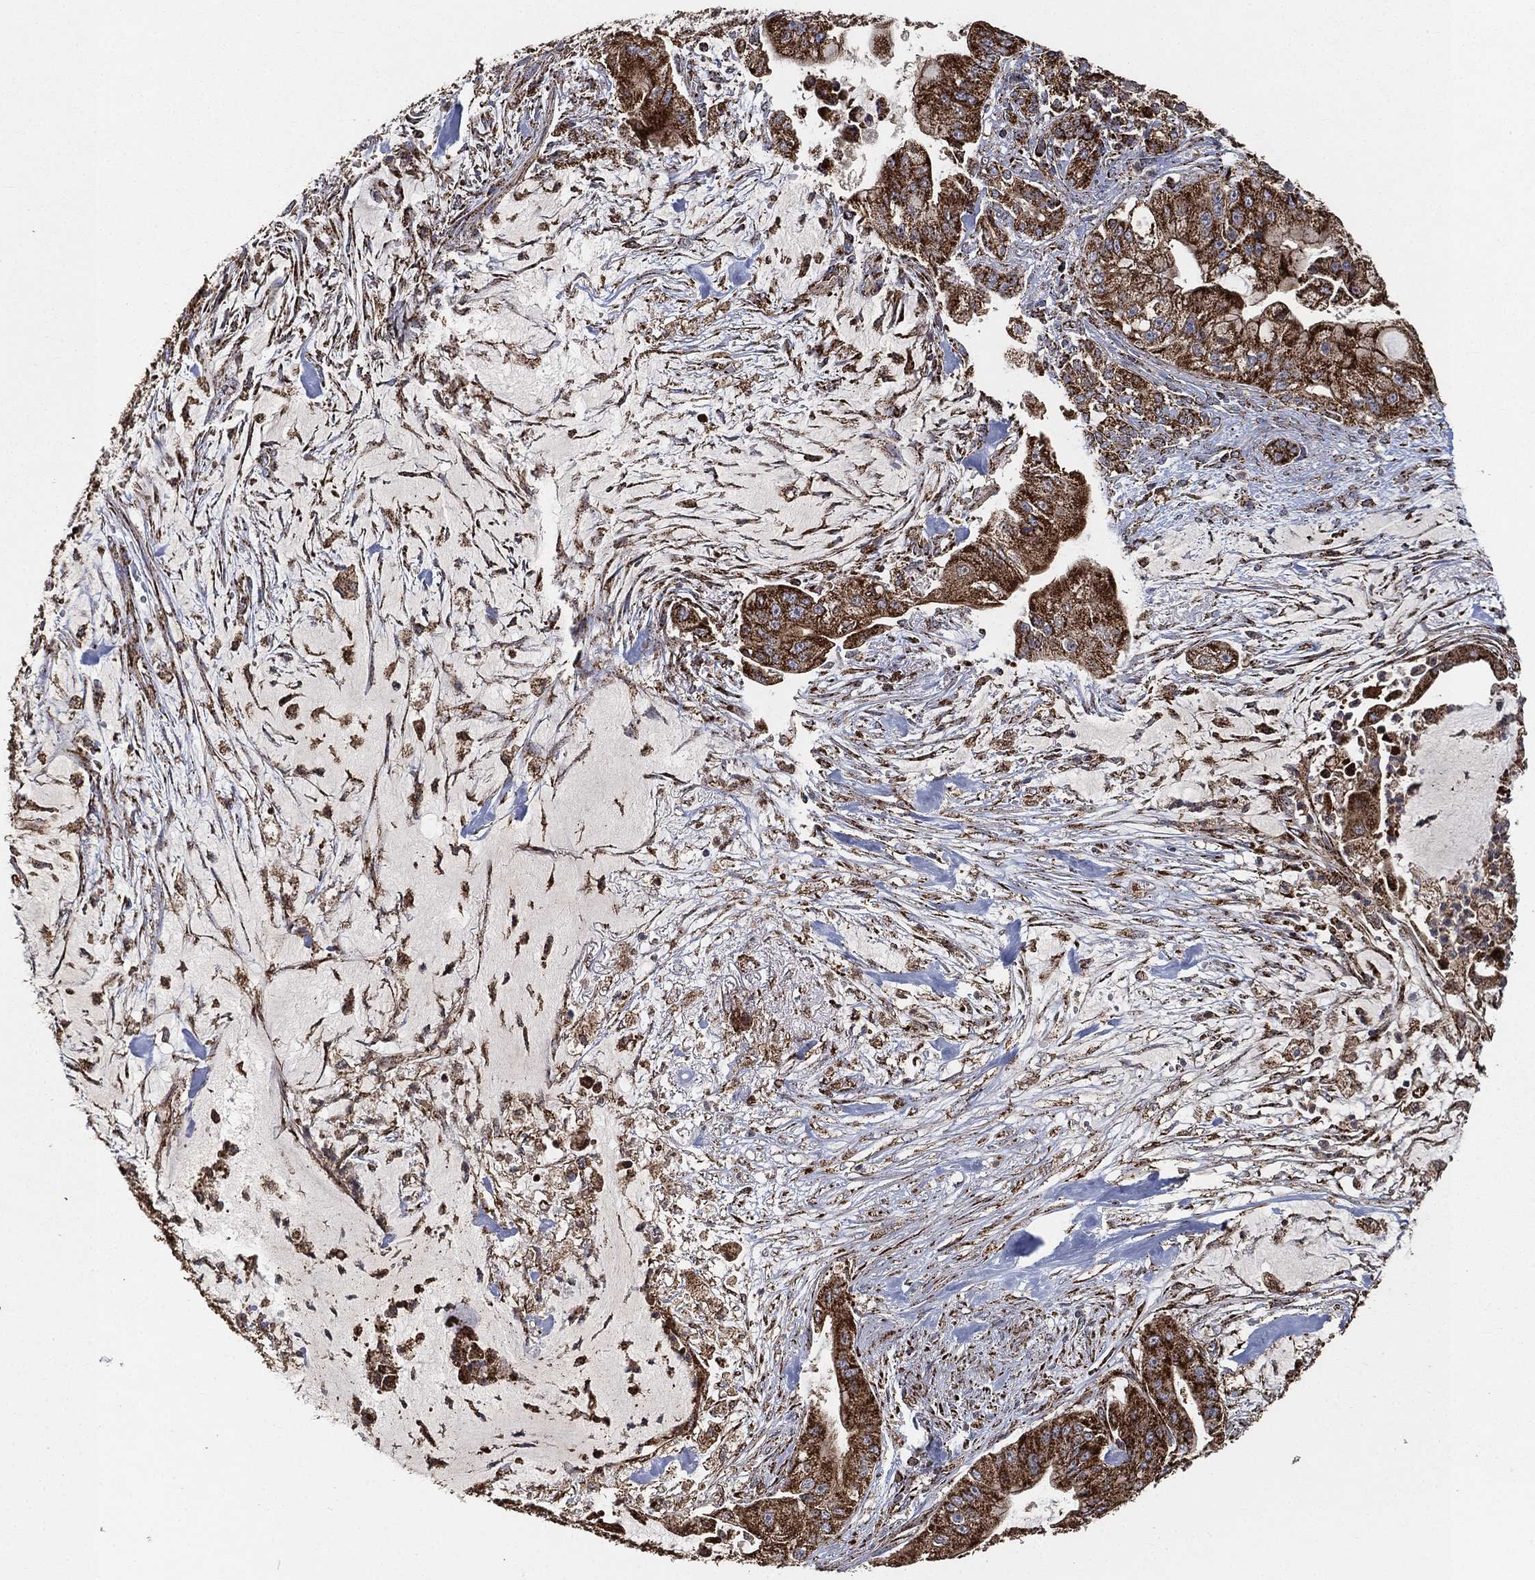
{"staining": {"intensity": "strong", "quantity": ">75%", "location": "cytoplasmic/membranous"}, "tissue": "pancreatic cancer", "cell_type": "Tumor cells", "image_type": "cancer", "snomed": [{"axis": "morphology", "description": "Normal tissue, NOS"}, {"axis": "morphology", "description": "Inflammation, NOS"}, {"axis": "morphology", "description": "Adenocarcinoma, NOS"}, {"axis": "topography", "description": "Pancreas"}], "caption": "IHC histopathology image of neoplastic tissue: pancreatic adenocarcinoma stained using immunohistochemistry (IHC) demonstrates high levels of strong protein expression localized specifically in the cytoplasmic/membranous of tumor cells, appearing as a cytoplasmic/membranous brown color.", "gene": "SLC38A7", "patient": {"sex": "male", "age": 57}}